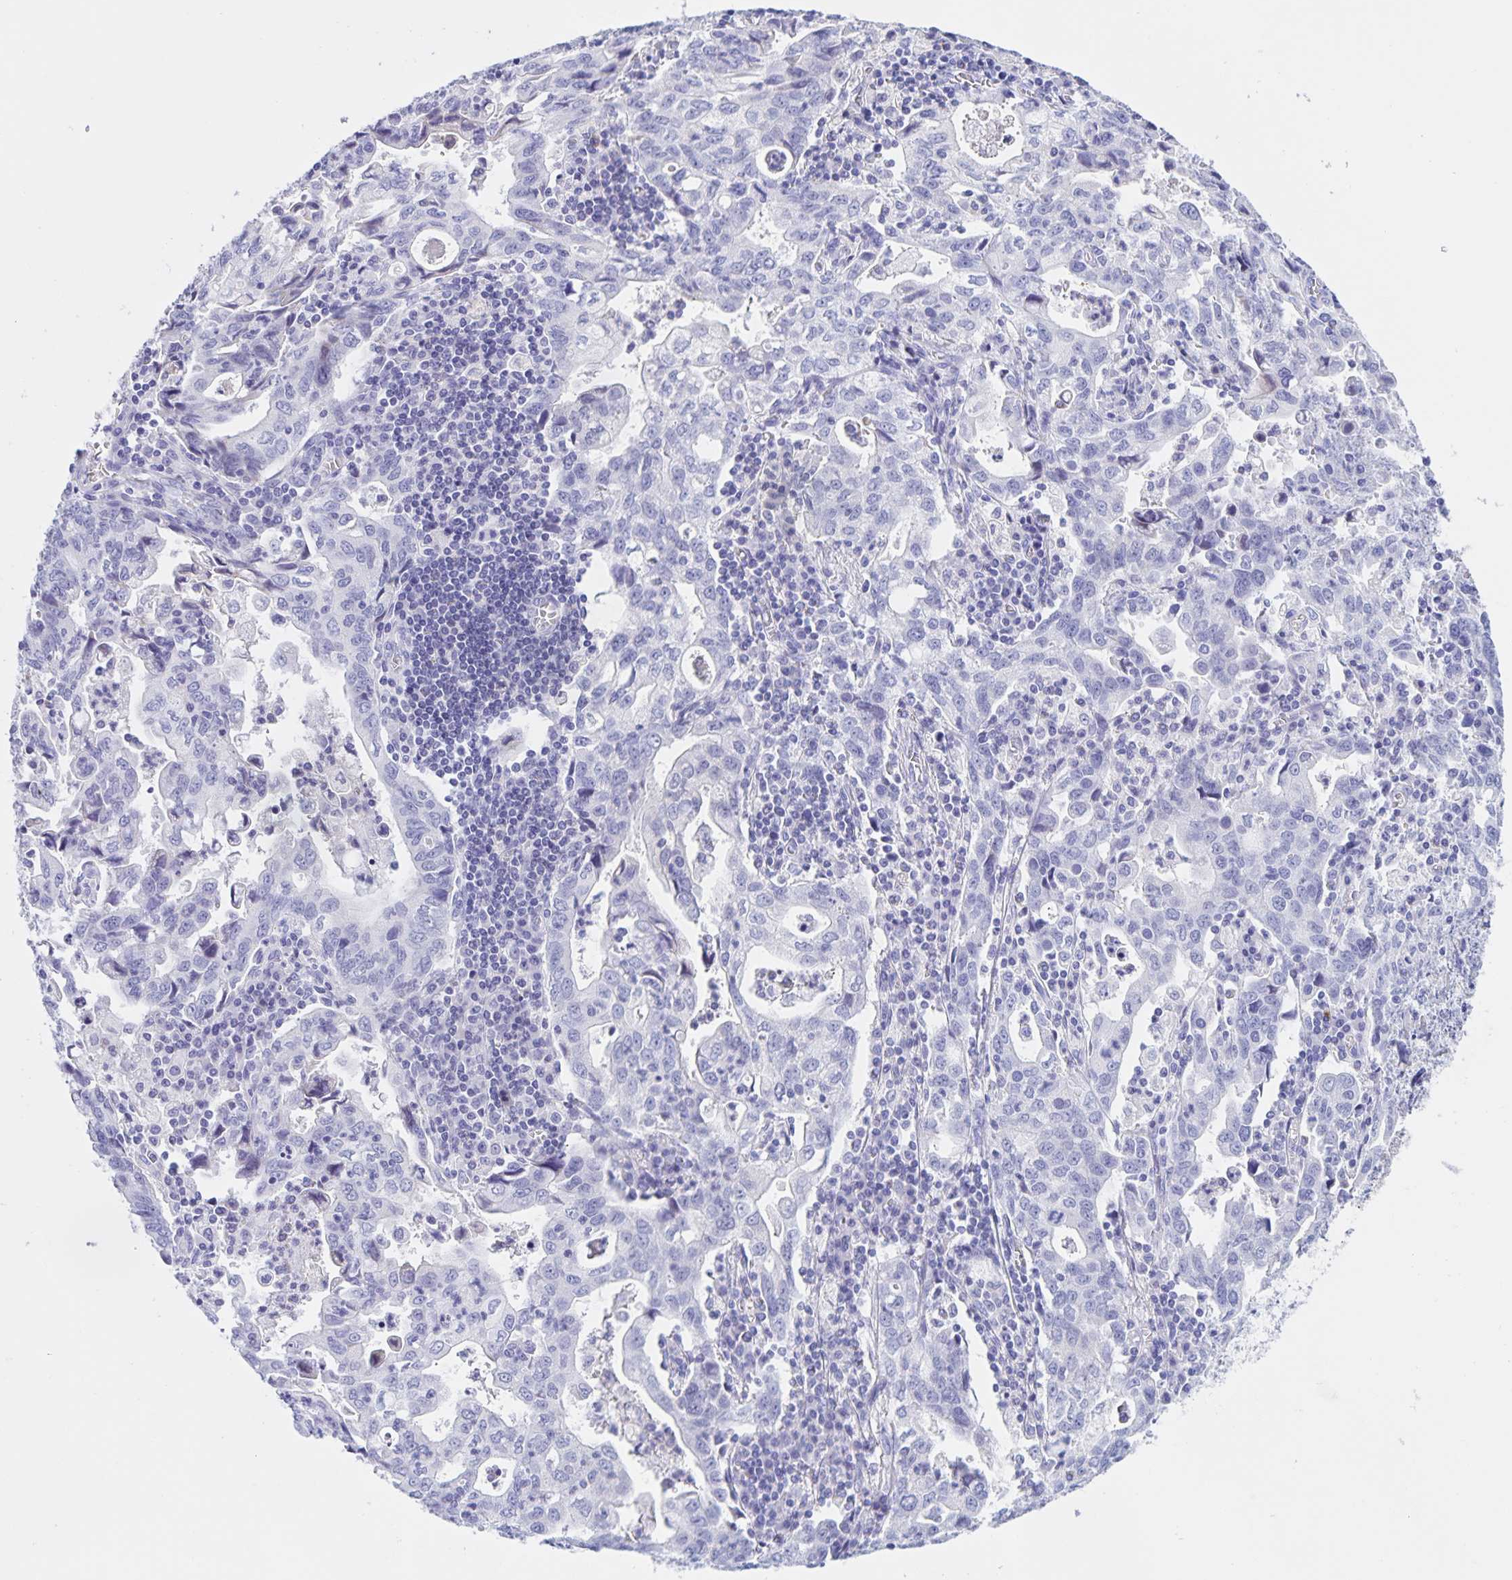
{"staining": {"intensity": "negative", "quantity": "none", "location": "none"}, "tissue": "stomach cancer", "cell_type": "Tumor cells", "image_type": "cancer", "snomed": [{"axis": "morphology", "description": "Adenocarcinoma, NOS"}, {"axis": "topography", "description": "Stomach, upper"}], "caption": "The photomicrograph demonstrates no significant expression in tumor cells of stomach cancer (adenocarcinoma).", "gene": "CATSPER4", "patient": {"sex": "male", "age": 85}}